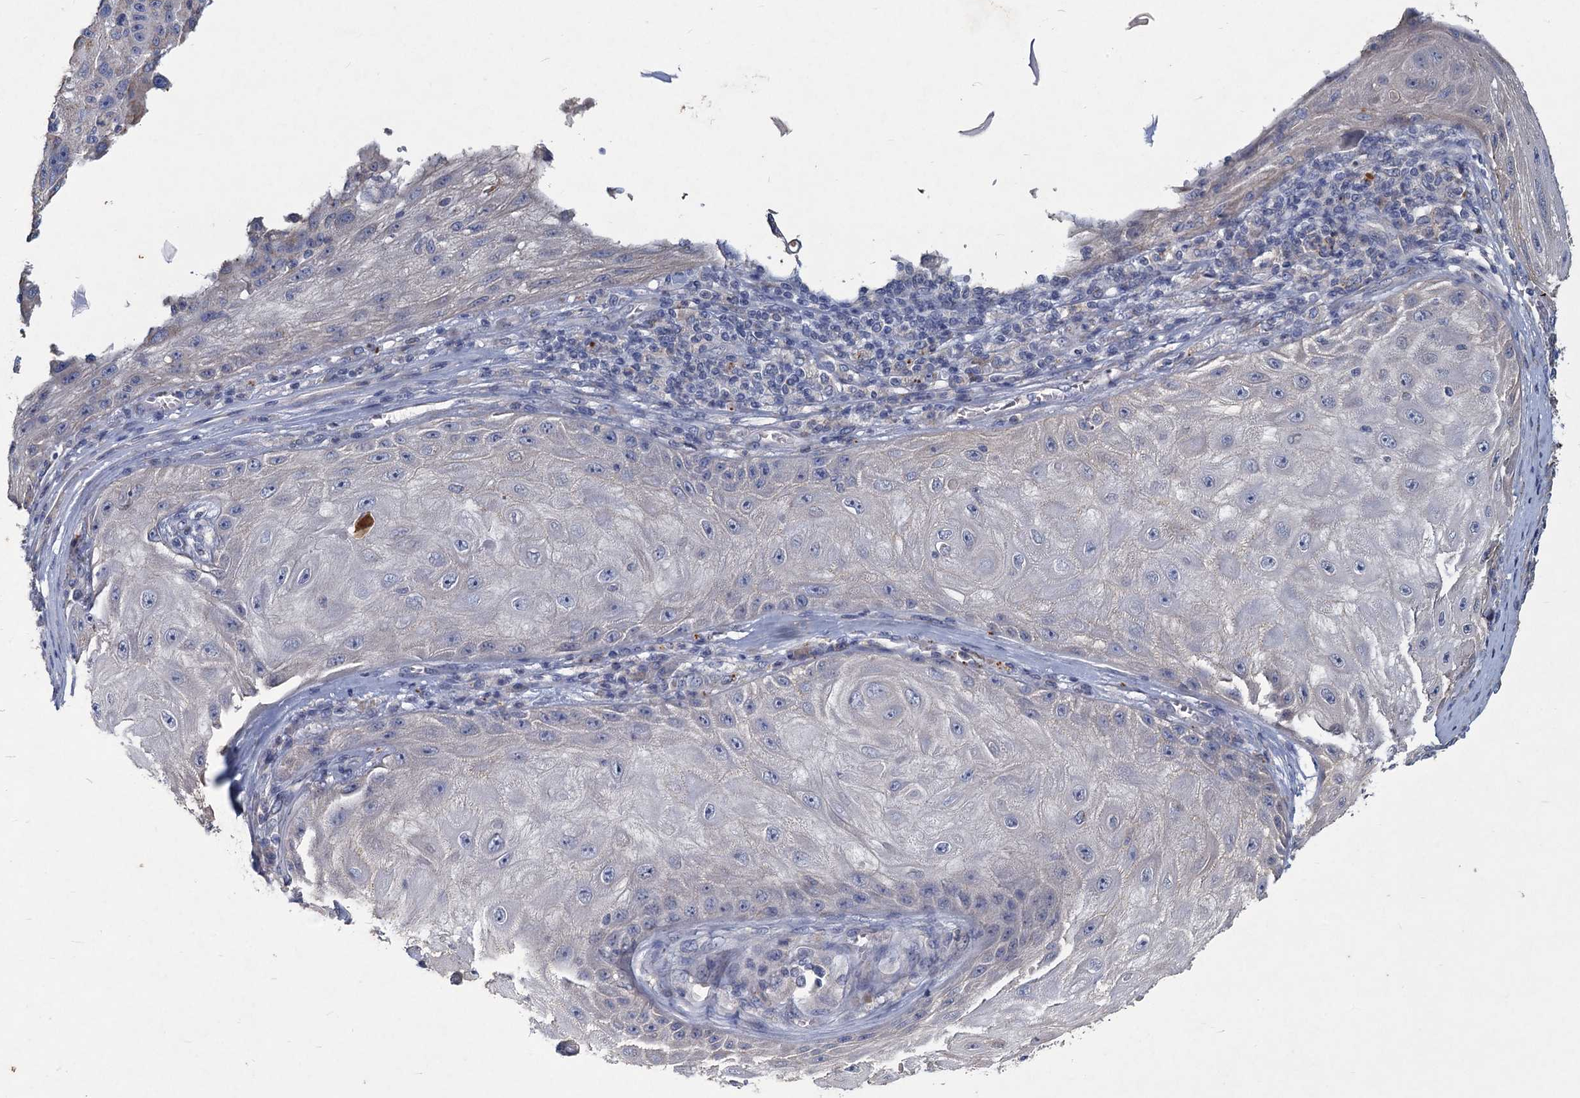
{"staining": {"intensity": "negative", "quantity": "none", "location": "none"}, "tissue": "melanoma", "cell_type": "Tumor cells", "image_type": "cancer", "snomed": [{"axis": "morphology", "description": "Malignant melanoma, NOS"}, {"axis": "topography", "description": "Skin"}], "caption": "Histopathology image shows no significant protein positivity in tumor cells of malignant melanoma.", "gene": "HES2", "patient": {"sex": "male", "age": 53}}